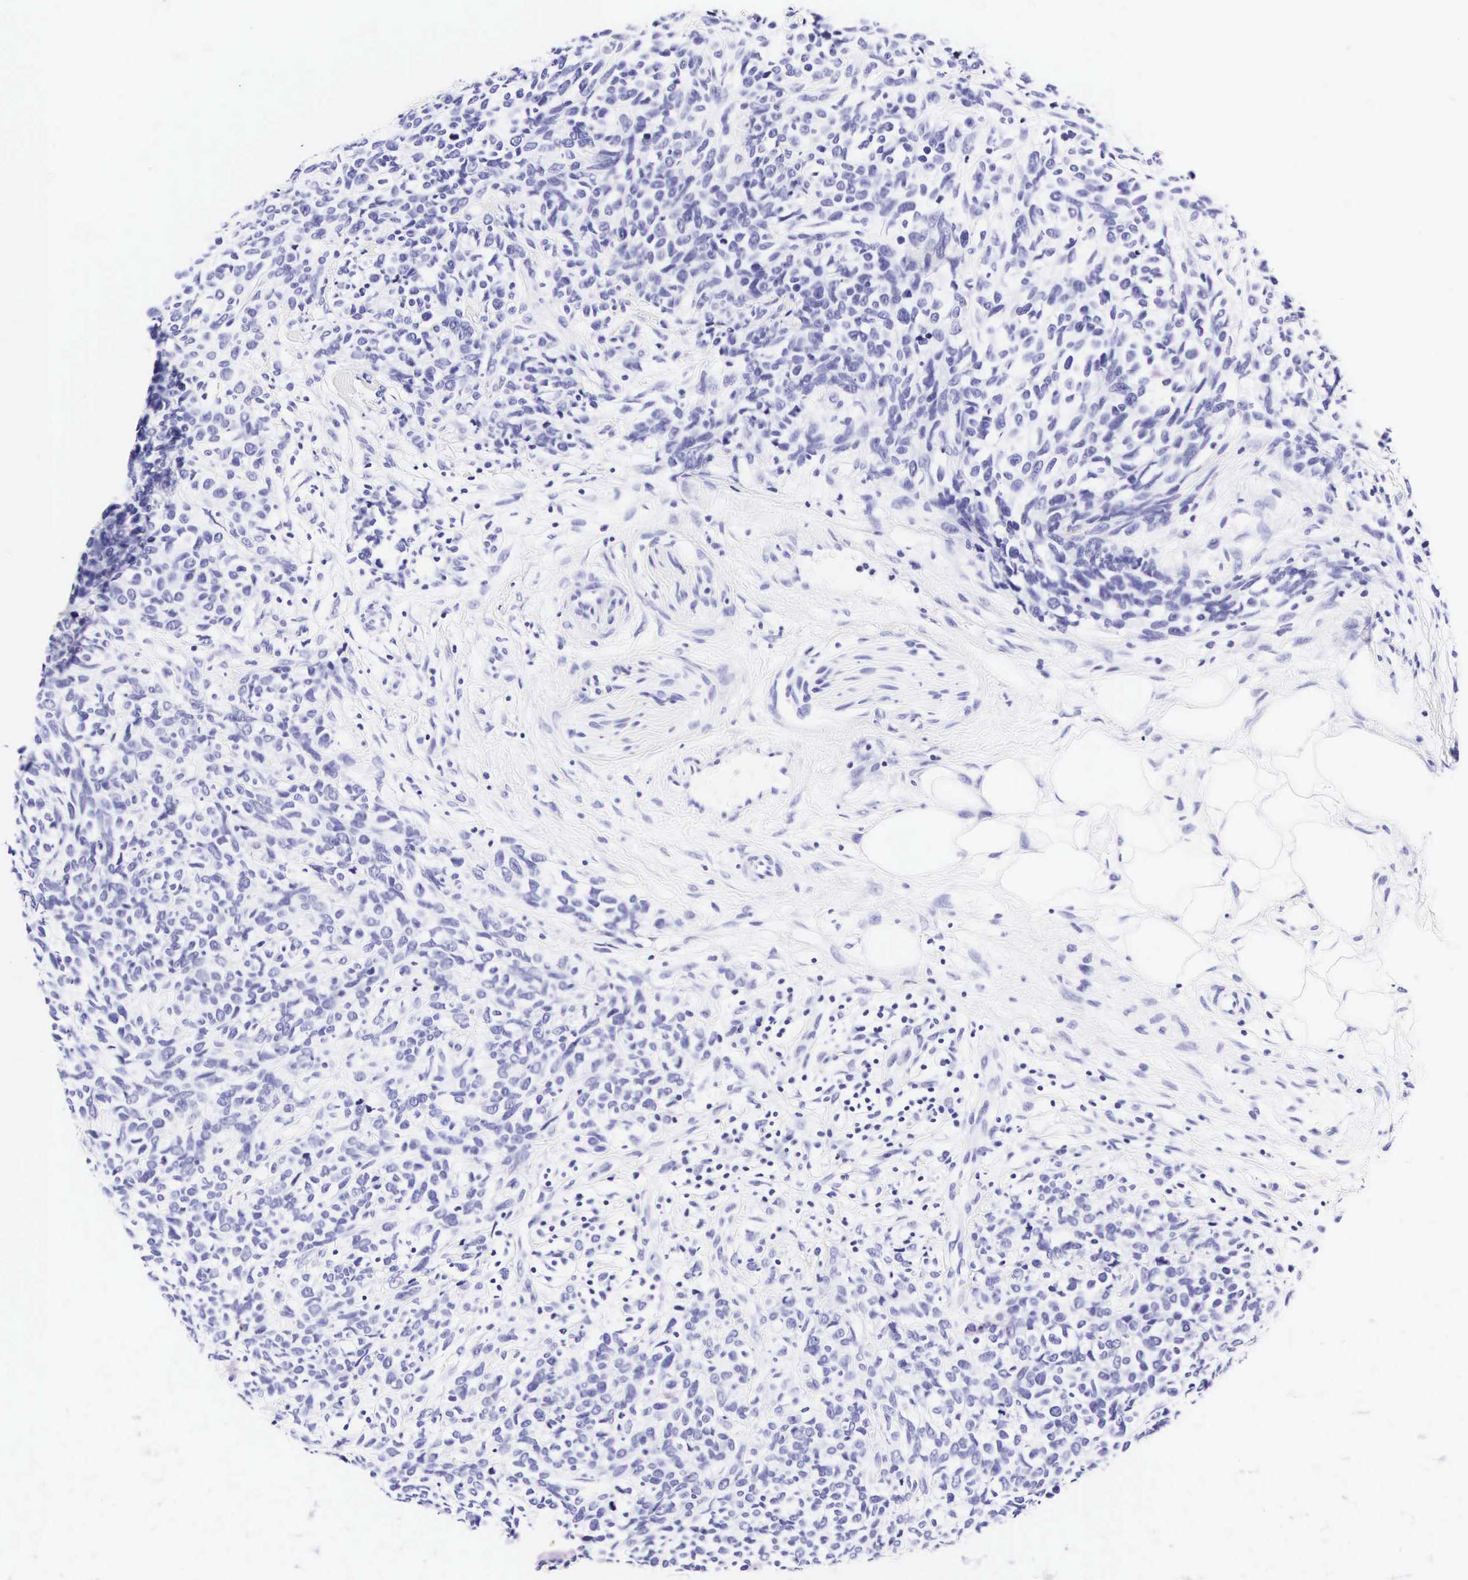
{"staining": {"intensity": "negative", "quantity": "none", "location": "none"}, "tissue": "melanoma", "cell_type": "Tumor cells", "image_type": "cancer", "snomed": [{"axis": "morphology", "description": "Malignant melanoma, NOS"}, {"axis": "topography", "description": "Skin"}], "caption": "Human melanoma stained for a protein using IHC demonstrates no expression in tumor cells.", "gene": "KRT18", "patient": {"sex": "female", "age": 85}}